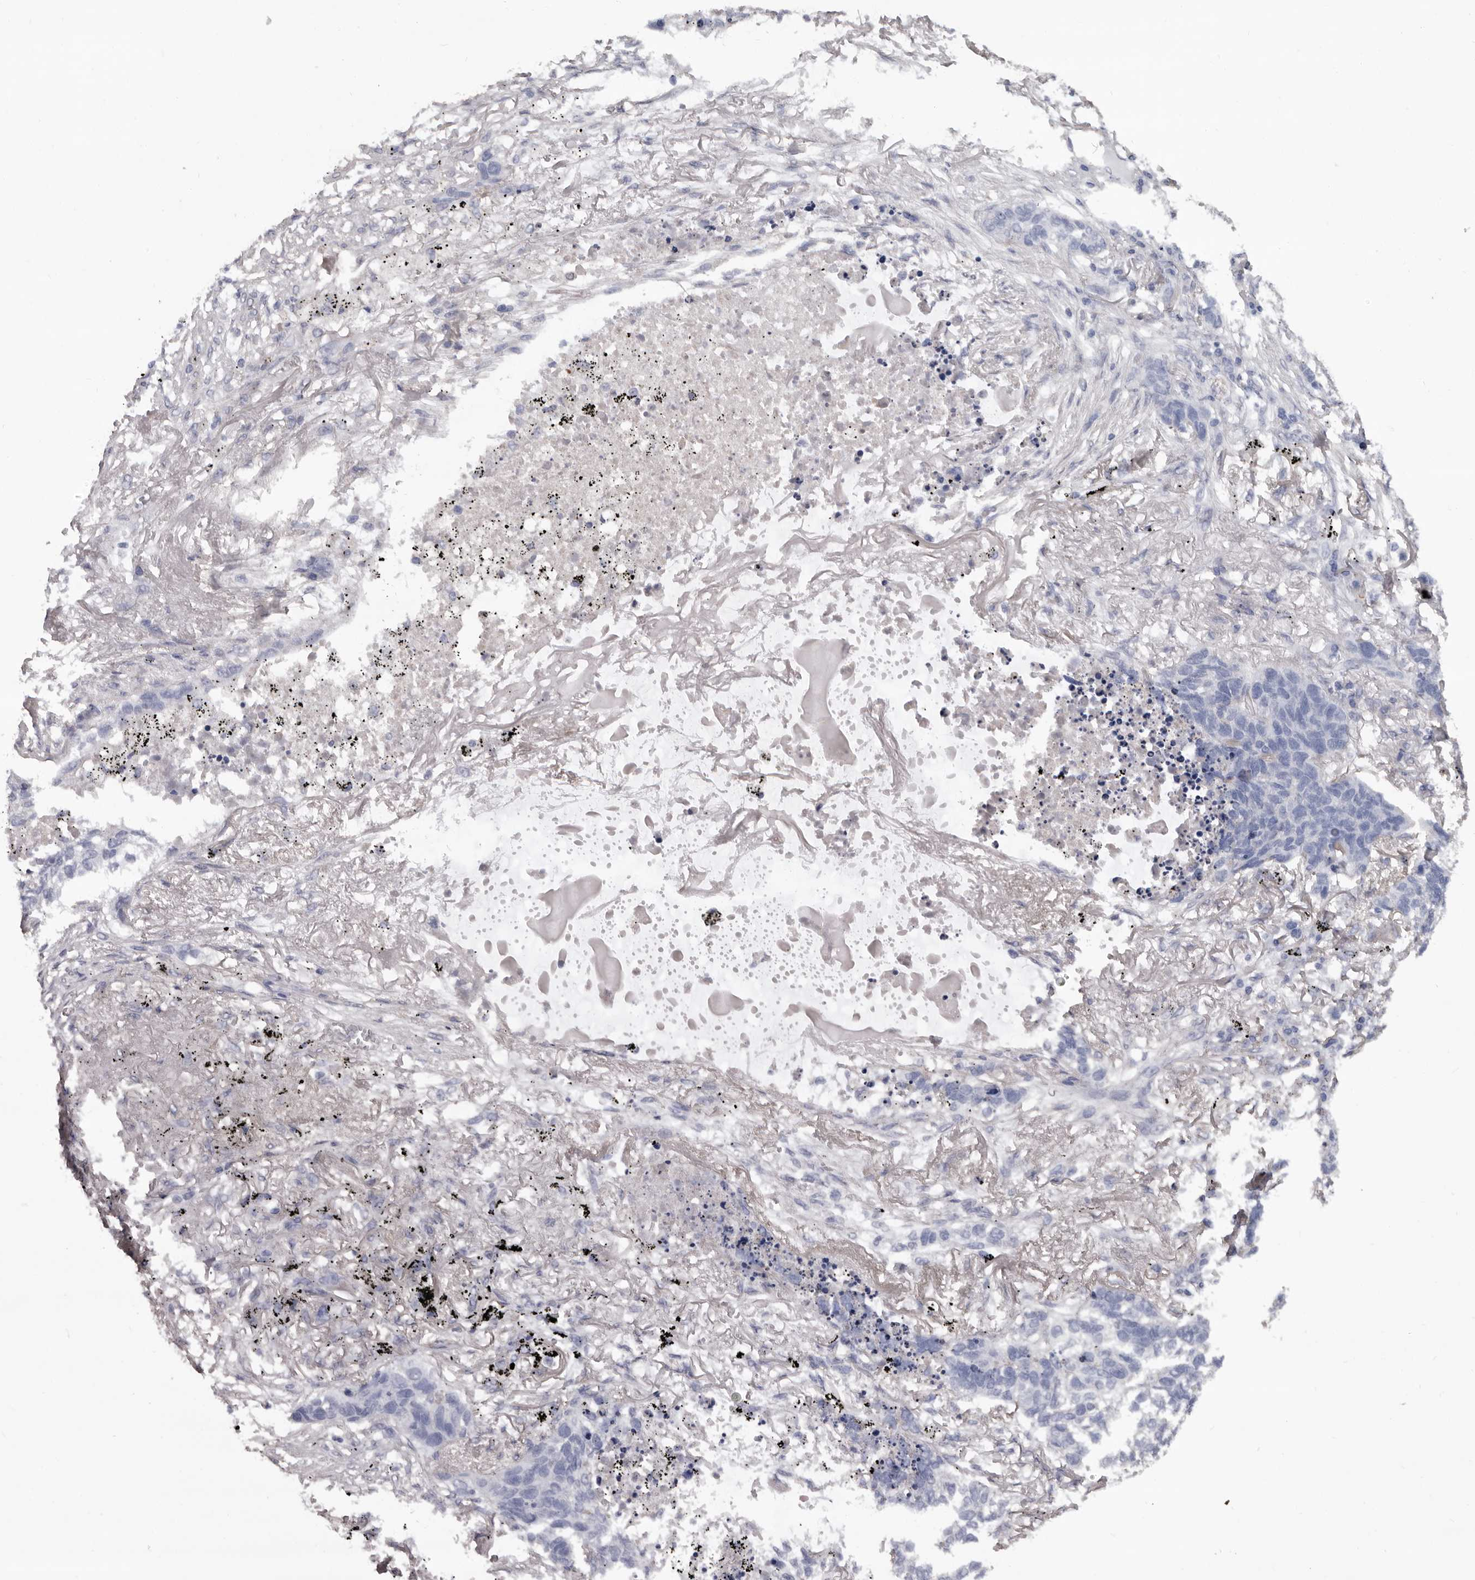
{"staining": {"intensity": "negative", "quantity": "none", "location": "none"}, "tissue": "lung cancer", "cell_type": "Tumor cells", "image_type": "cancer", "snomed": [{"axis": "morphology", "description": "Squamous cell carcinoma, NOS"}, {"axis": "topography", "description": "Lung"}], "caption": "Photomicrograph shows no significant protein staining in tumor cells of lung cancer (squamous cell carcinoma).", "gene": "PRKD1", "patient": {"sex": "female", "age": 63}}